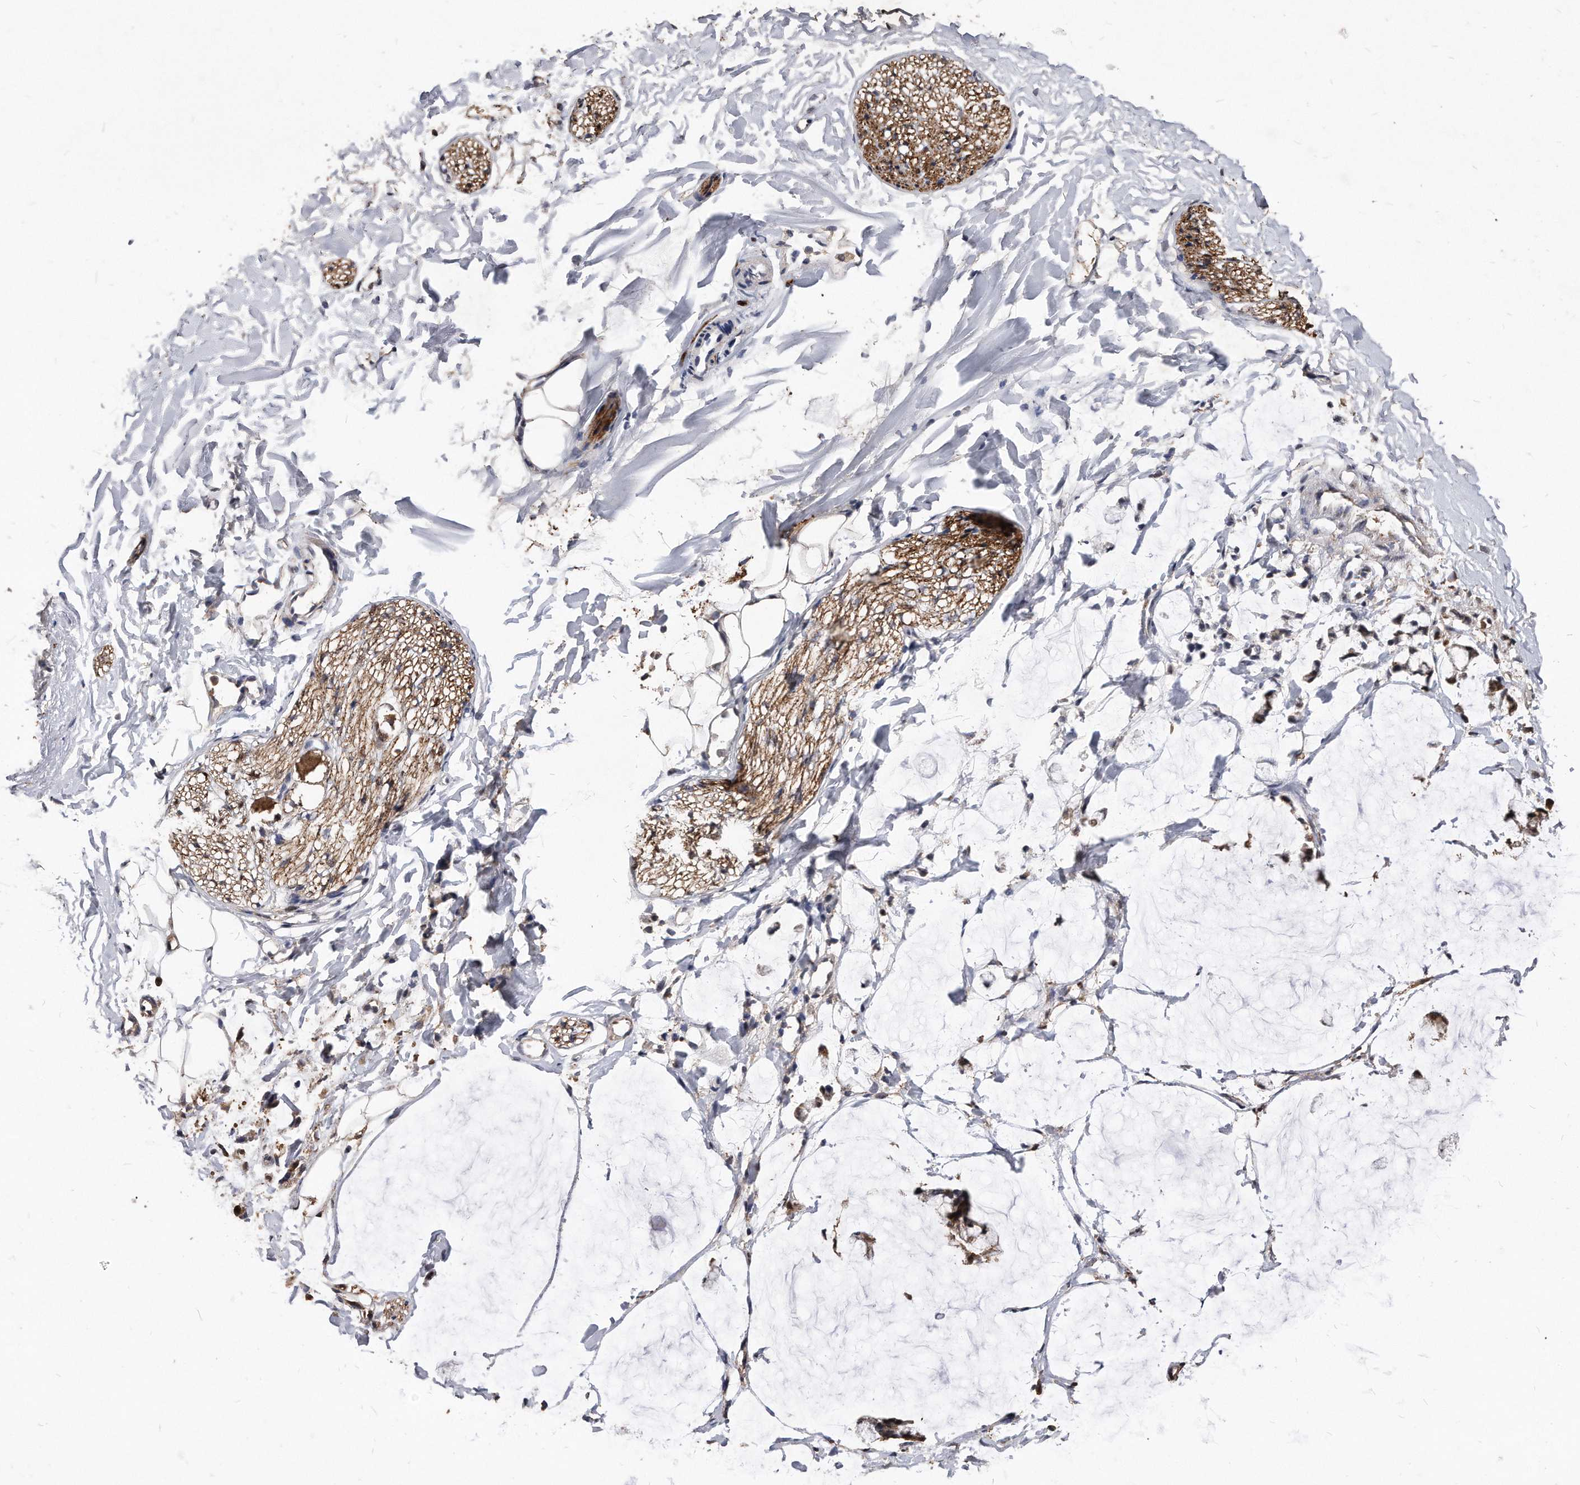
{"staining": {"intensity": "weak", "quantity": ">75%", "location": "cytoplasmic/membranous"}, "tissue": "adipose tissue", "cell_type": "Adipocytes", "image_type": "normal", "snomed": [{"axis": "morphology", "description": "Normal tissue, NOS"}, {"axis": "morphology", "description": "Adenocarcinoma, NOS"}, {"axis": "topography", "description": "Colon"}, {"axis": "topography", "description": "Peripheral nerve tissue"}], "caption": "Adipose tissue was stained to show a protein in brown. There is low levels of weak cytoplasmic/membranous staining in approximately >75% of adipocytes. (IHC, brightfield microscopy, high magnification).", "gene": "IL20RA", "patient": {"sex": "male", "age": 14}}